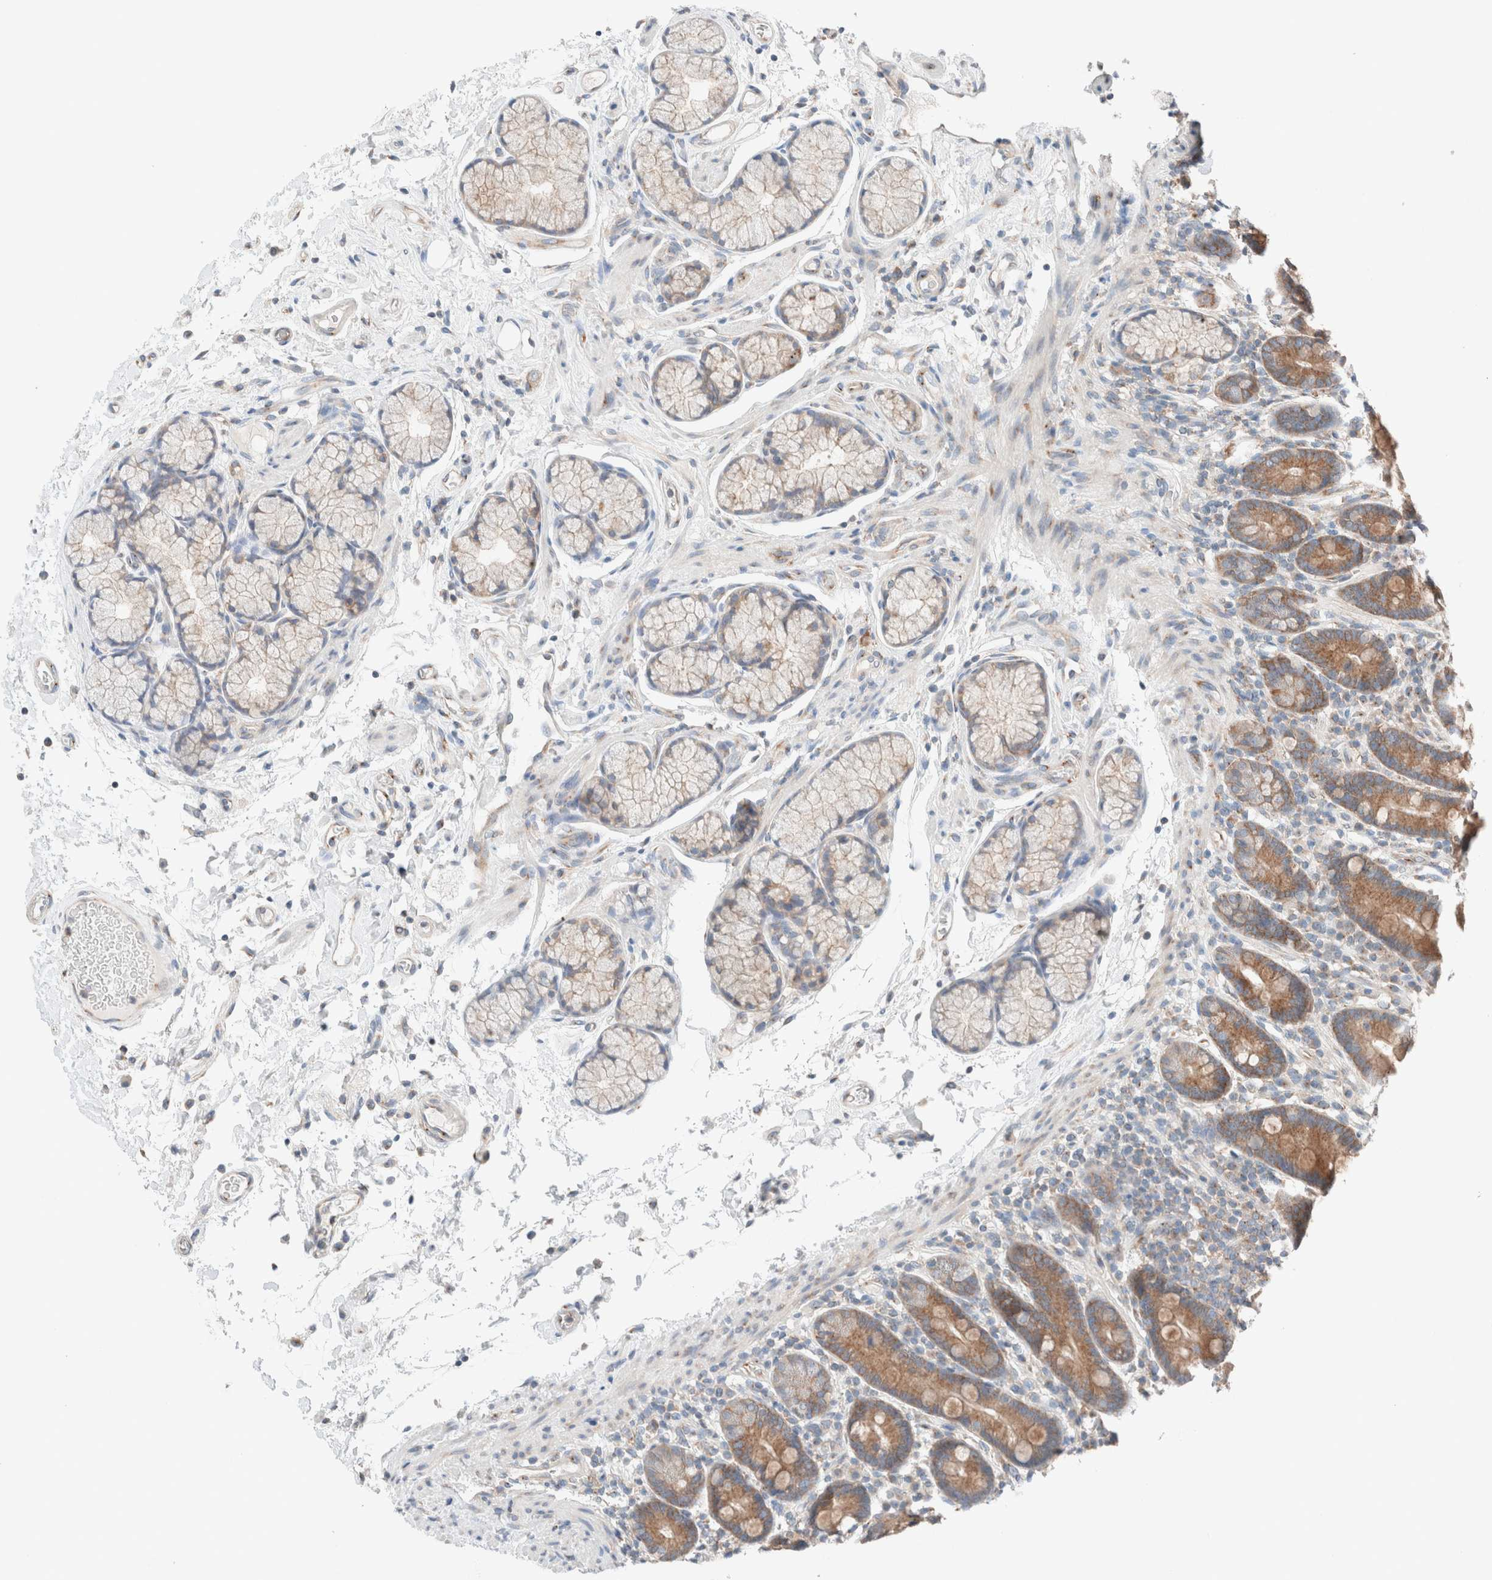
{"staining": {"intensity": "moderate", "quantity": ">75%", "location": "cytoplasmic/membranous"}, "tissue": "duodenum", "cell_type": "Glandular cells", "image_type": "normal", "snomed": [{"axis": "morphology", "description": "Normal tissue, NOS"}, {"axis": "topography", "description": "Small intestine, NOS"}], "caption": "This image demonstrates normal duodenum stained with immunohistochemistry (IHC) to label a protein in brown. The cytoplasmic/membranous of glandular cells show moderate positivity for the protein. Nuclei are counter-stained blue.", "gene": "CASC3", "patient": {"sex": "female", "age": 71}}